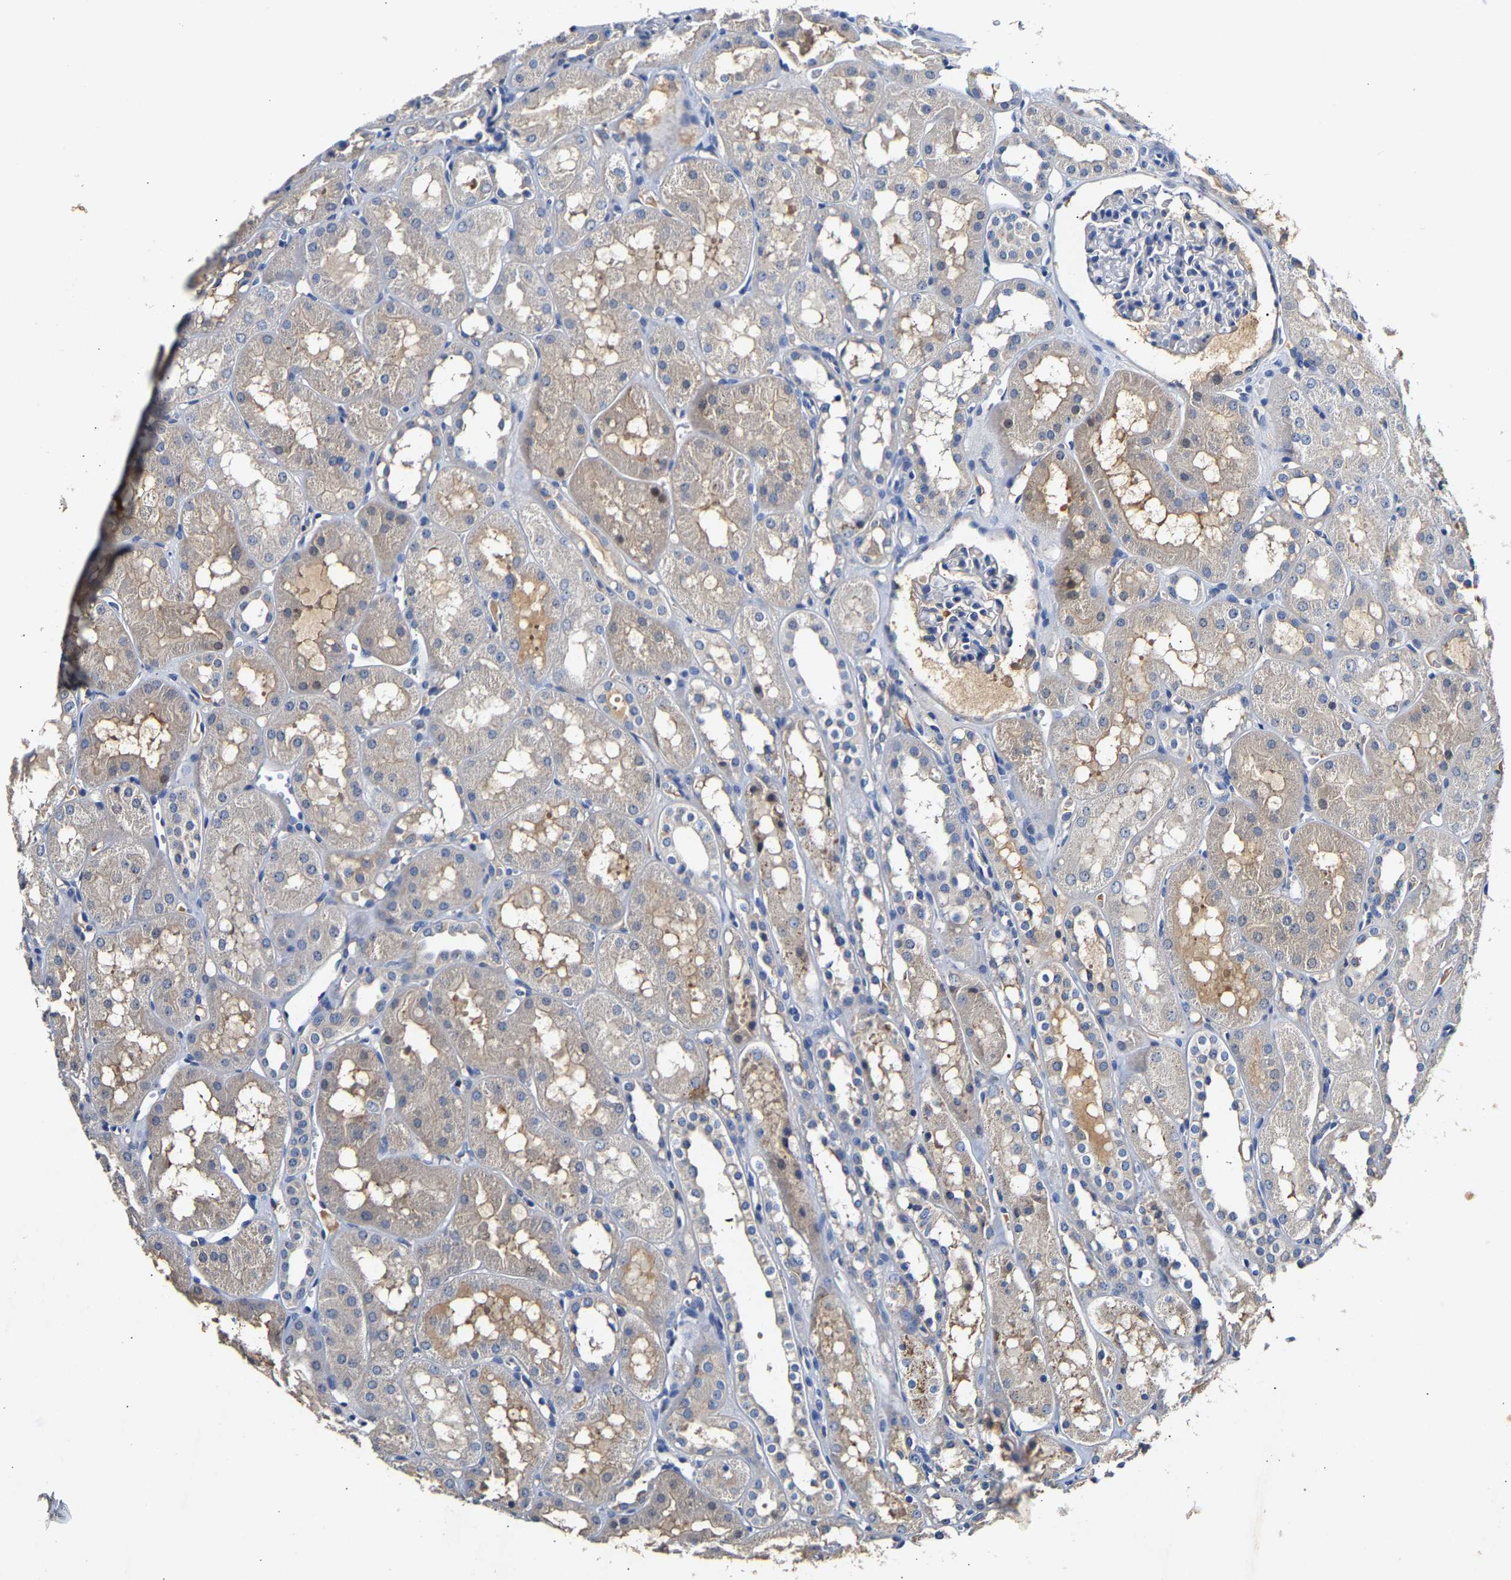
{"staining": {"intensity": "negative", "quantity": "none", "location": "none"}, "tissue": "kidney", "cell_type": "Cells in glomeruli", "image_type": "normal", "snomed": [{"axis": "morphology", "description": "Normal tissue, NOS"}, {"axis": "topography", "description": "Kidney"}, {"axis": "topography", "description": "Urinary bladder"}], "caption": "DAB immunohistochemical staining of unremarkable kidney displays no significant staining in cells in glomeruli.", "gene": "SLCO2B1", "patient": {"sex": "male", "age": 16}}